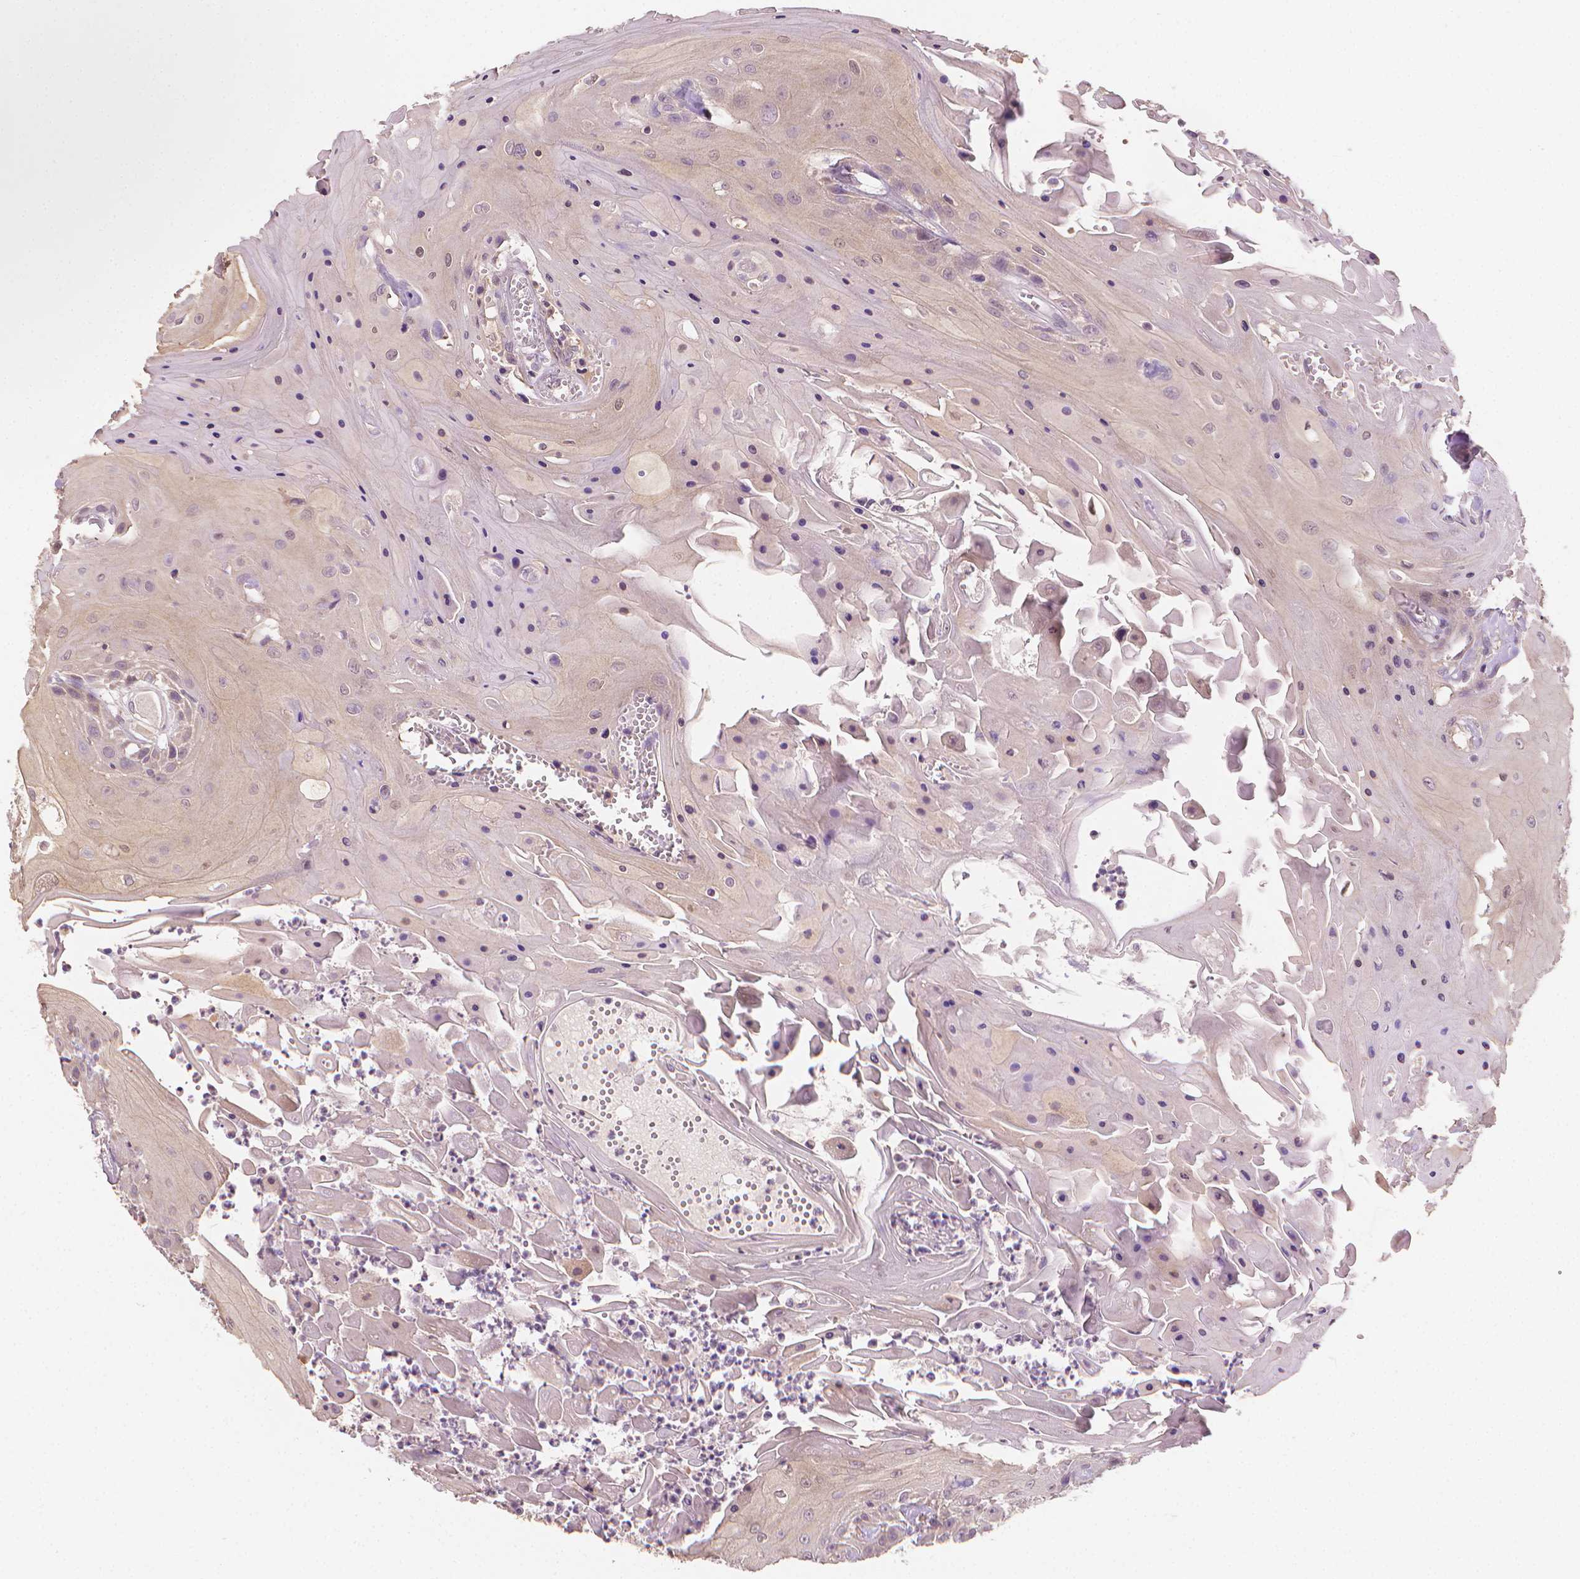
{"staining": {"intensity": "negative", "quantity": "none", "location": "none"}, "tissue": "head and neck cancer", "cell_type": "Tumor cells", "image_type": "cancer", "snomed": [{"axis": "morphology", "description": "Squamous cell carcinoma, NOS"}, {"axis": "topography", "description": "Skin"}, {"axis": "topography", "description": "Head-Neck"}], "caption": "DAB immunohistochemical staining of head and neck cancer displays no significant positivity in tumor cells. (DAB immunohistochemistry (IHC), high magnification).", "gene": "FASN", "patient": {"sex": "male", "age": 80}}